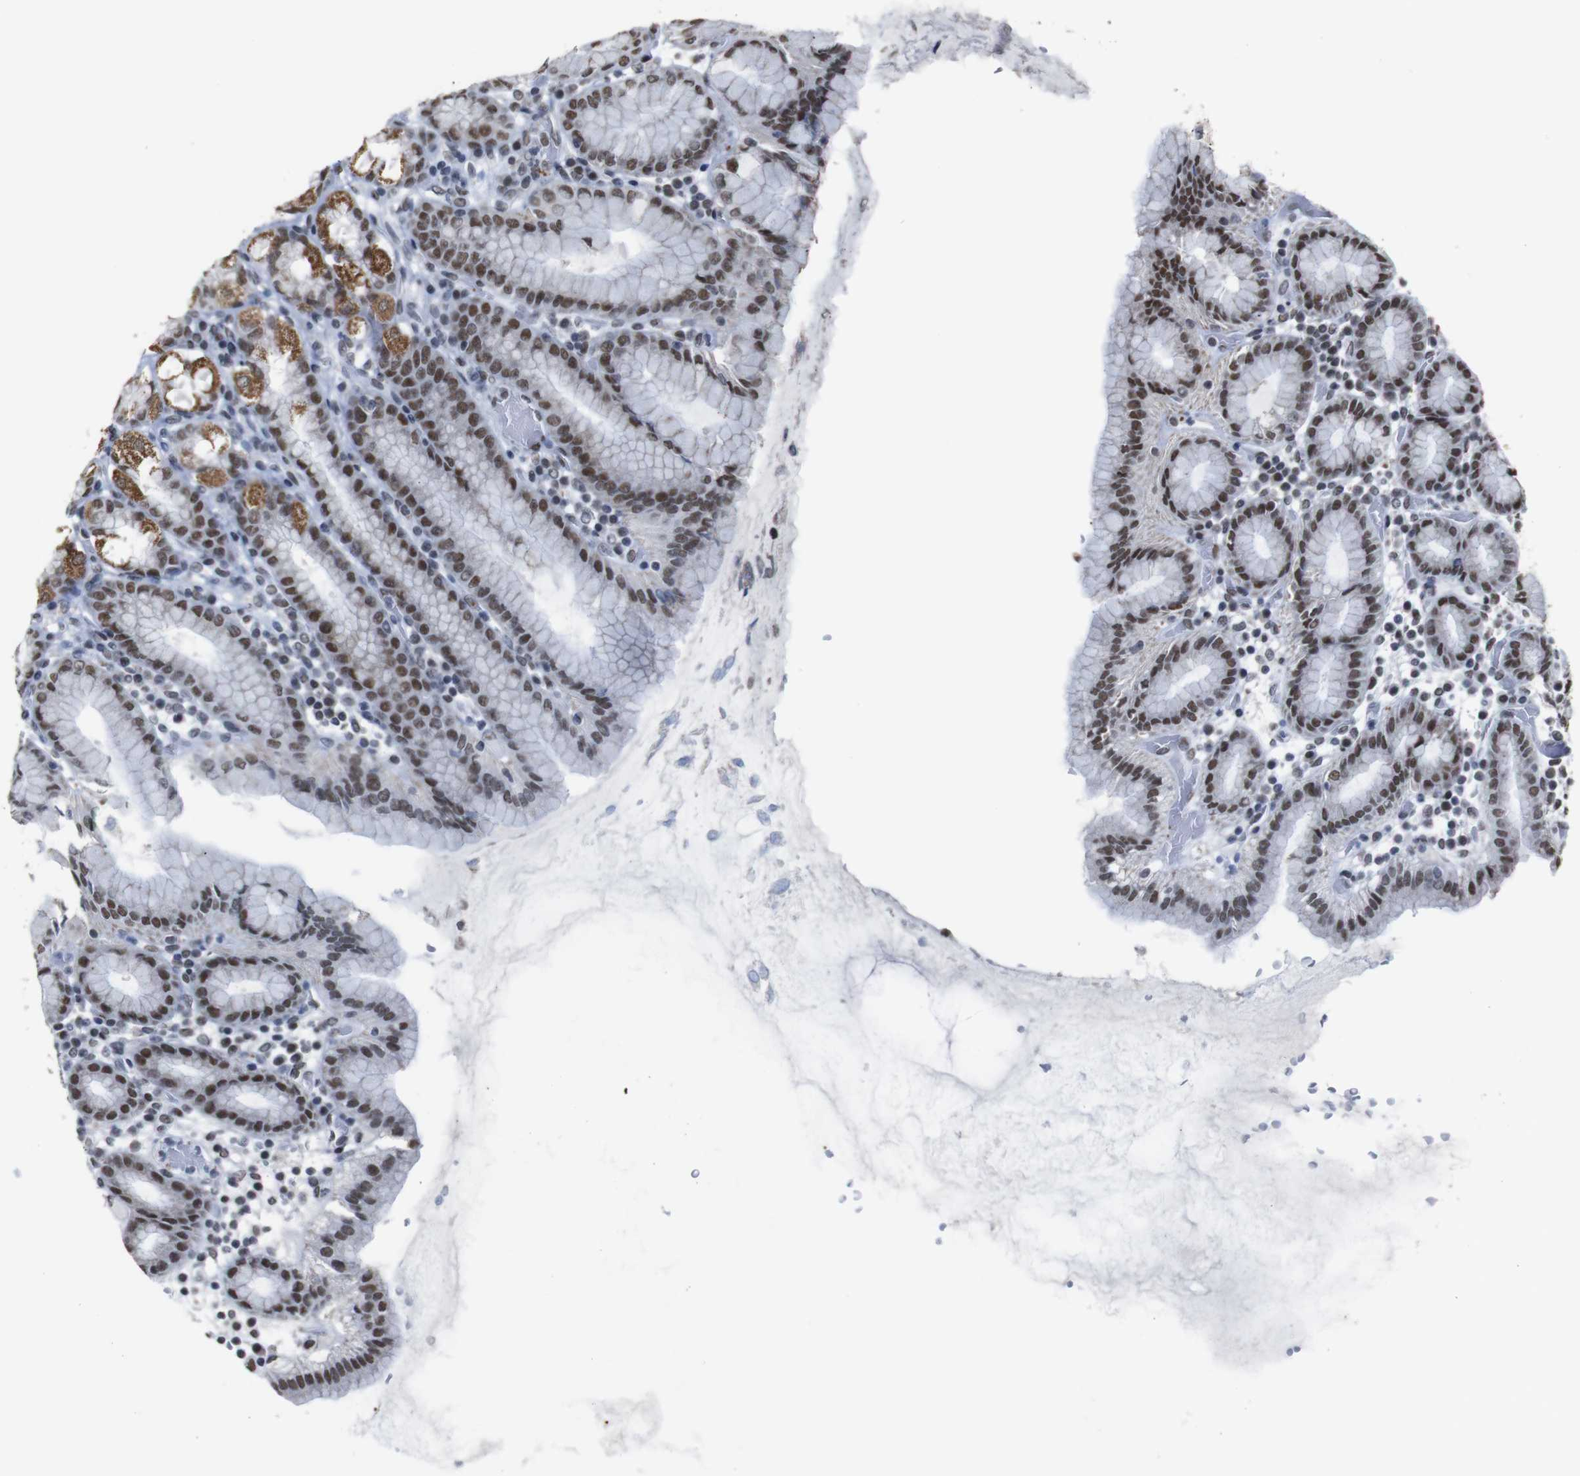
{"staining": {"intensity": "strong", "quantity": ">75%", "location": "cytoplasmic/membranous,nuclear"}, "tissue": "stomach", "cell_type": "Glandular cells", "image_type": "normal", "snomed": [{"axis": "morphology", "description": "Normal tissue, NOS"}, {"axis": "topography", "description": "Stomach, upper"}], "caption": "Immunohistochemical staining of unremarkable stomach displays strong cytoplasmic/membranous,nuclear protein positivity in approximately >75% of glandular cells. Nuclei are stained in blue.", "gene": "ROMO1", "patient": {"sex": "male", "age": 68}}